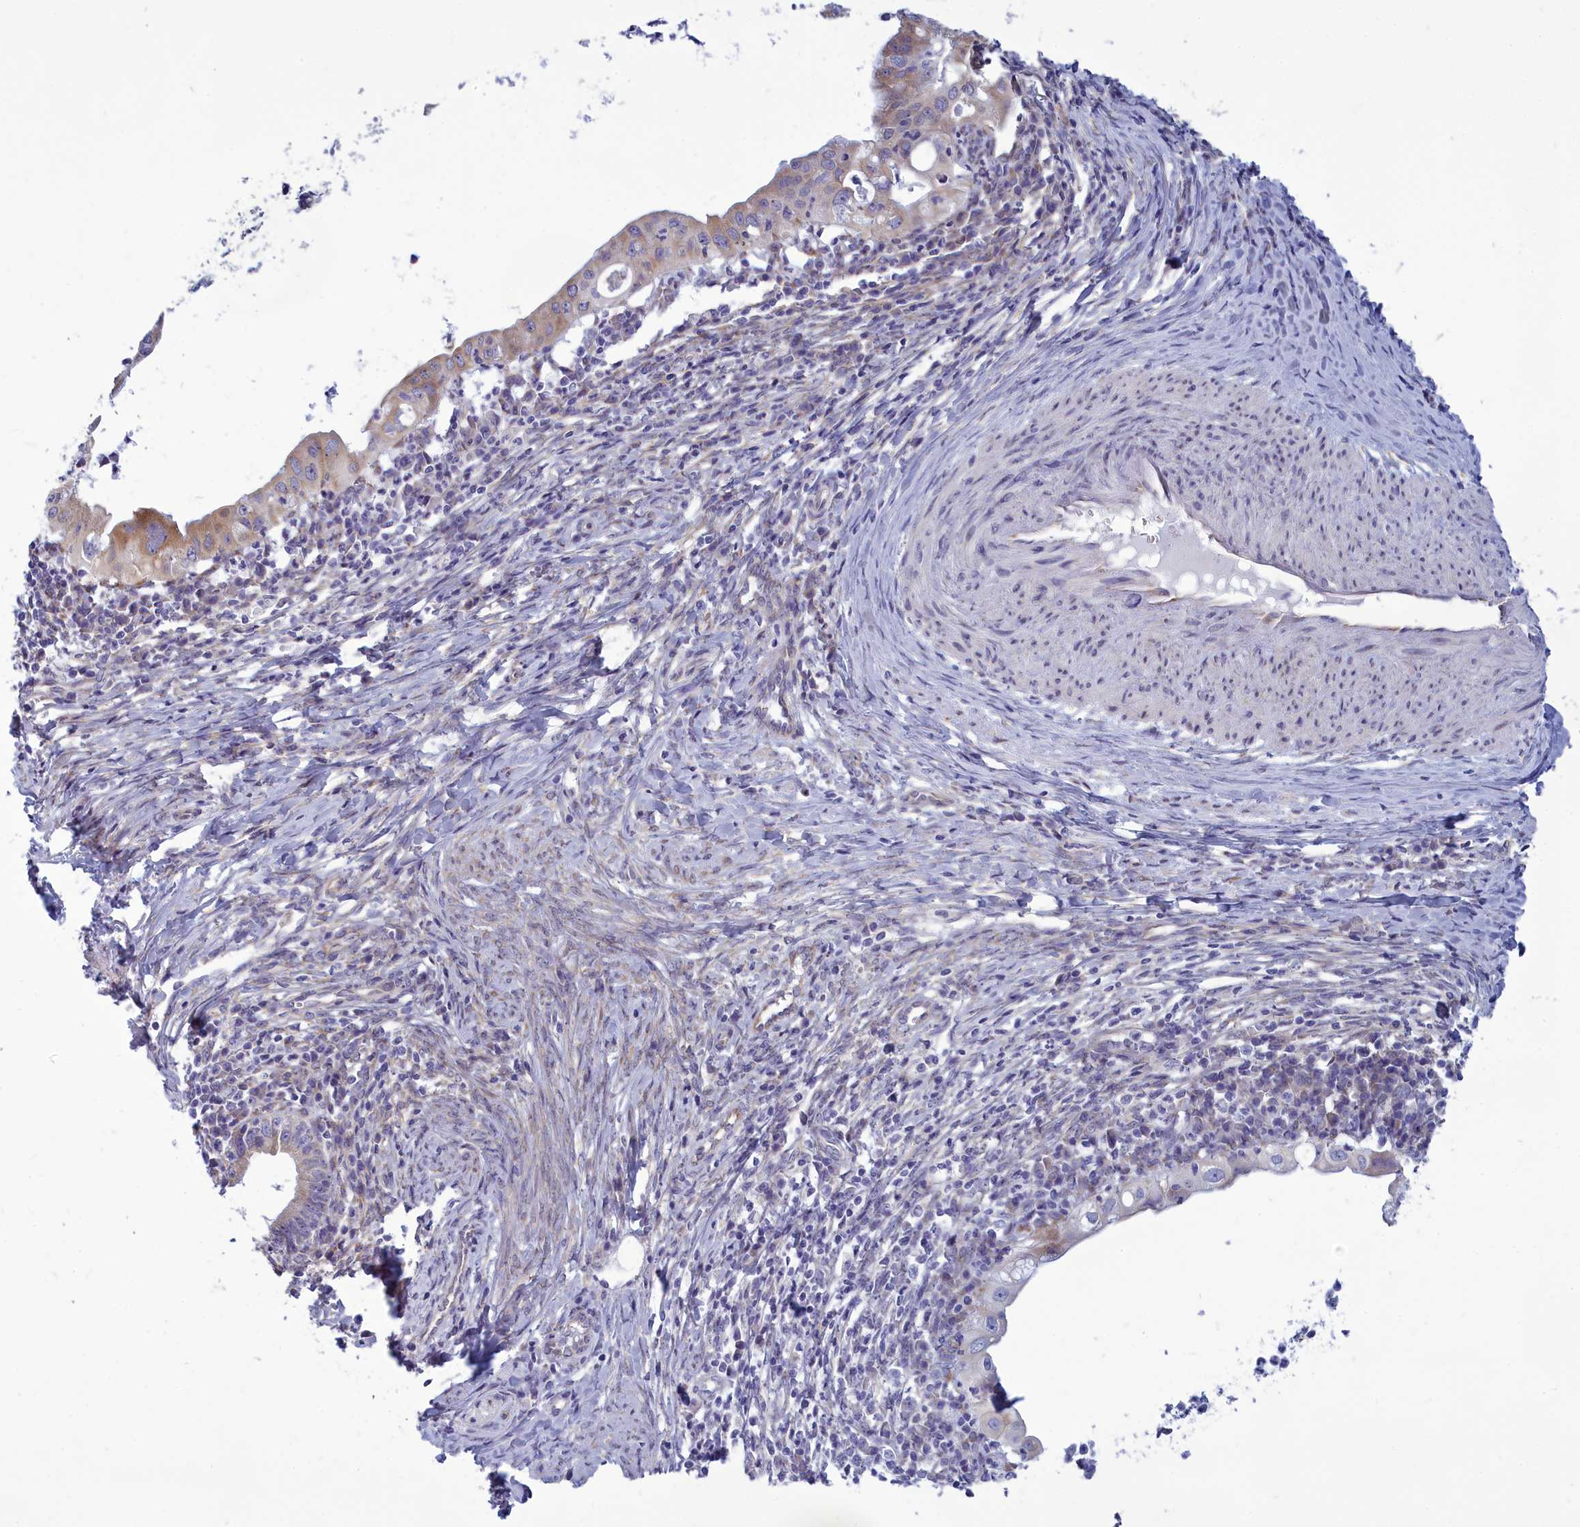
{"staining": {"intensity": "weak", "quantity": "<25%", "location": "cytoplasmic/membranous"}, "tissue": "cervical cancer", "cell_type": "Tumor cells", "image_type": "cancer", "snomed": [{"axis": "morphology", "description": "Adenocarcinoma, NOS"}, {"axis": "topography", "description": "Cervix"}], "caption": "Immunohistochemical staining of cervical cancer displays no significant staining in tumor cells.", "gene": "CENATAC", "patient": {"sex": "female", "age": 36}}